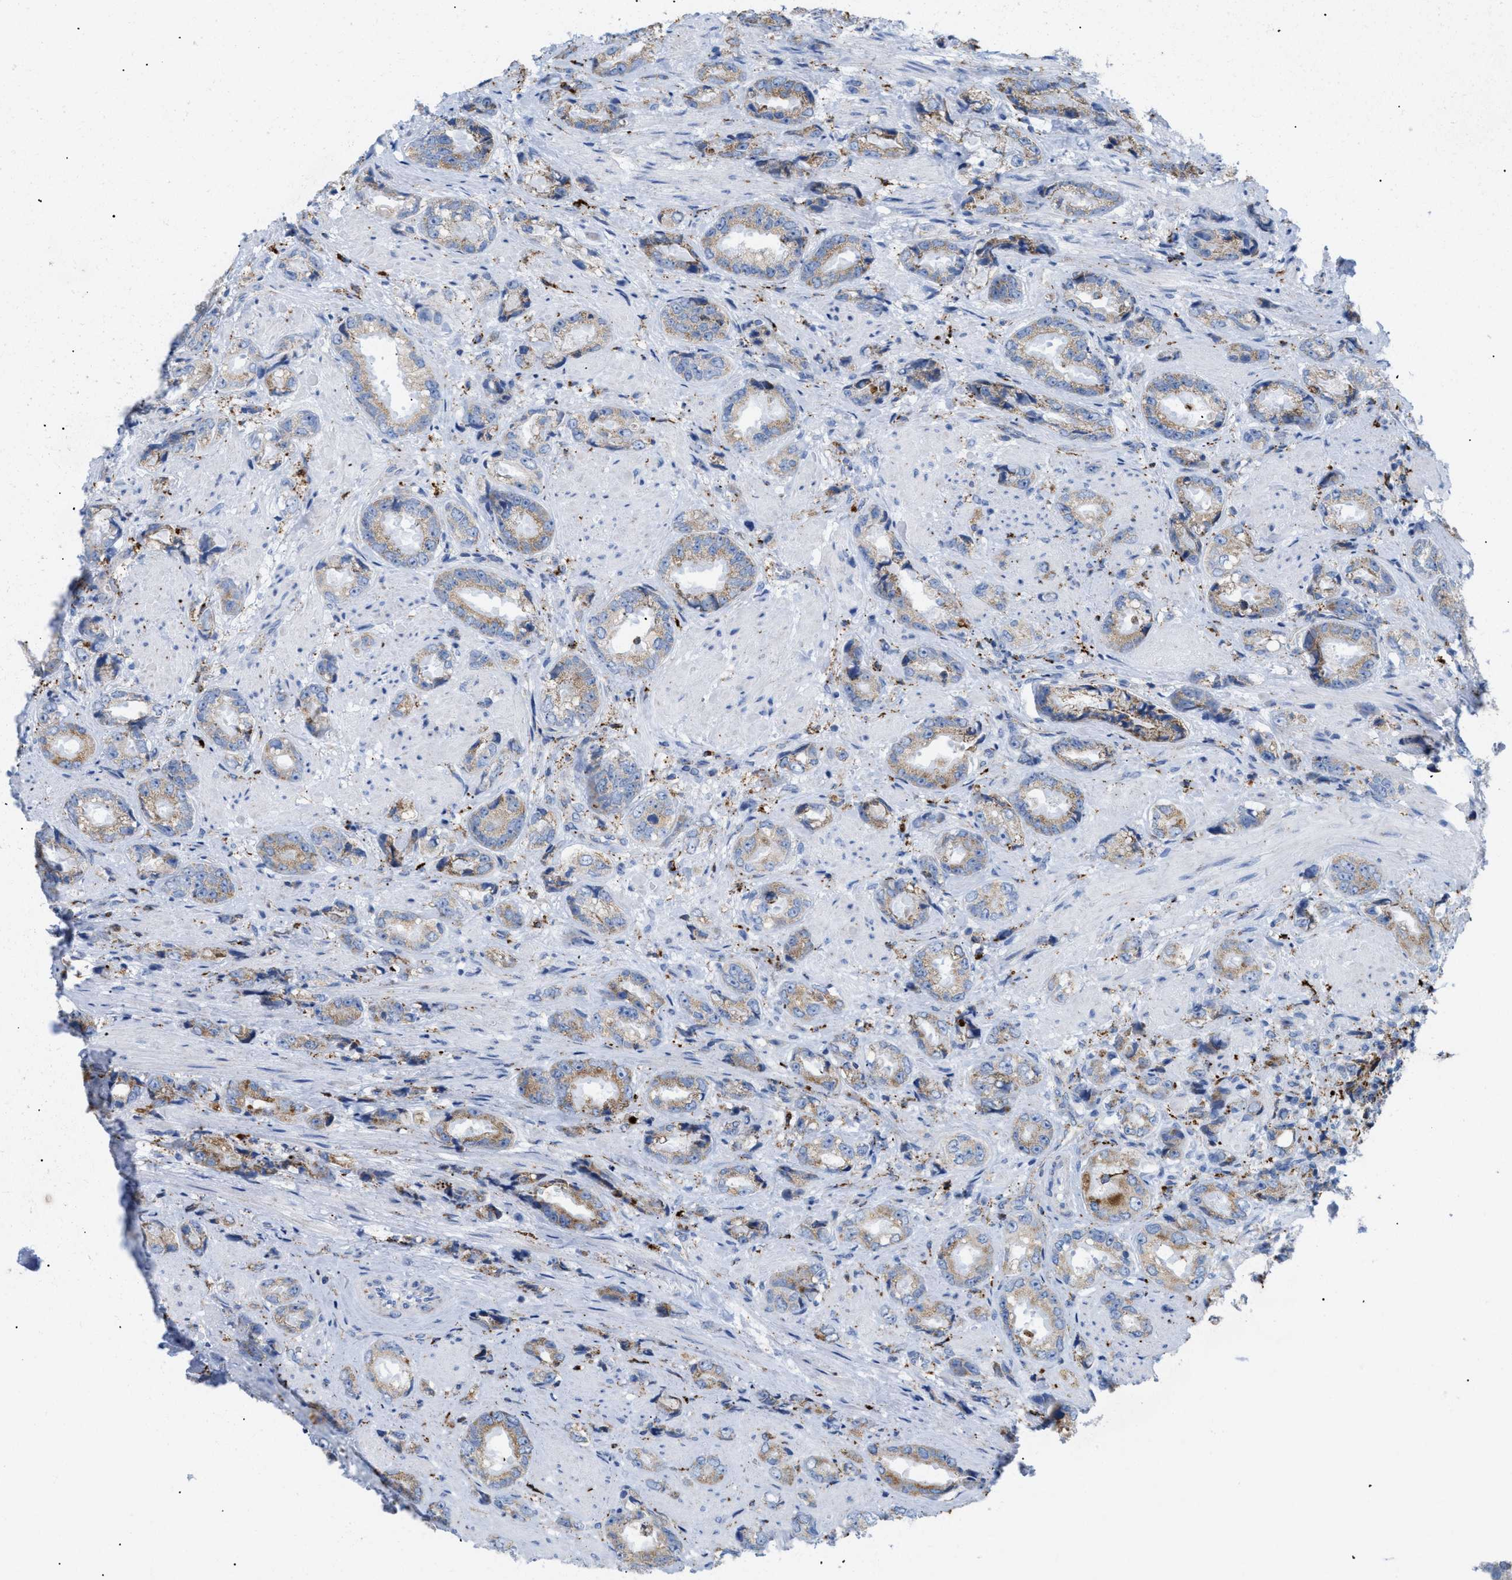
{"staining": {"intensity": "moderate", "quantity": ">75%", "location": "cytoplasmic/membranous"}, "tissue": "prostate cancer", "cell_type": "Tumor cells", "image_type": "cancer", "snomed": [{"axis": "morphology", "description": "Adenocarcinoma, High grade"}, {"axis": "topography", "description": "Prostate"}], "caption": "Human prostate cancer stained for a protein (brown) shows moderate cytoplasmic/membranous positive positivity in approximately >75% of tumor cells.", "gene": "DRAM2", "patient": {"sex": "male", "age": 61}}